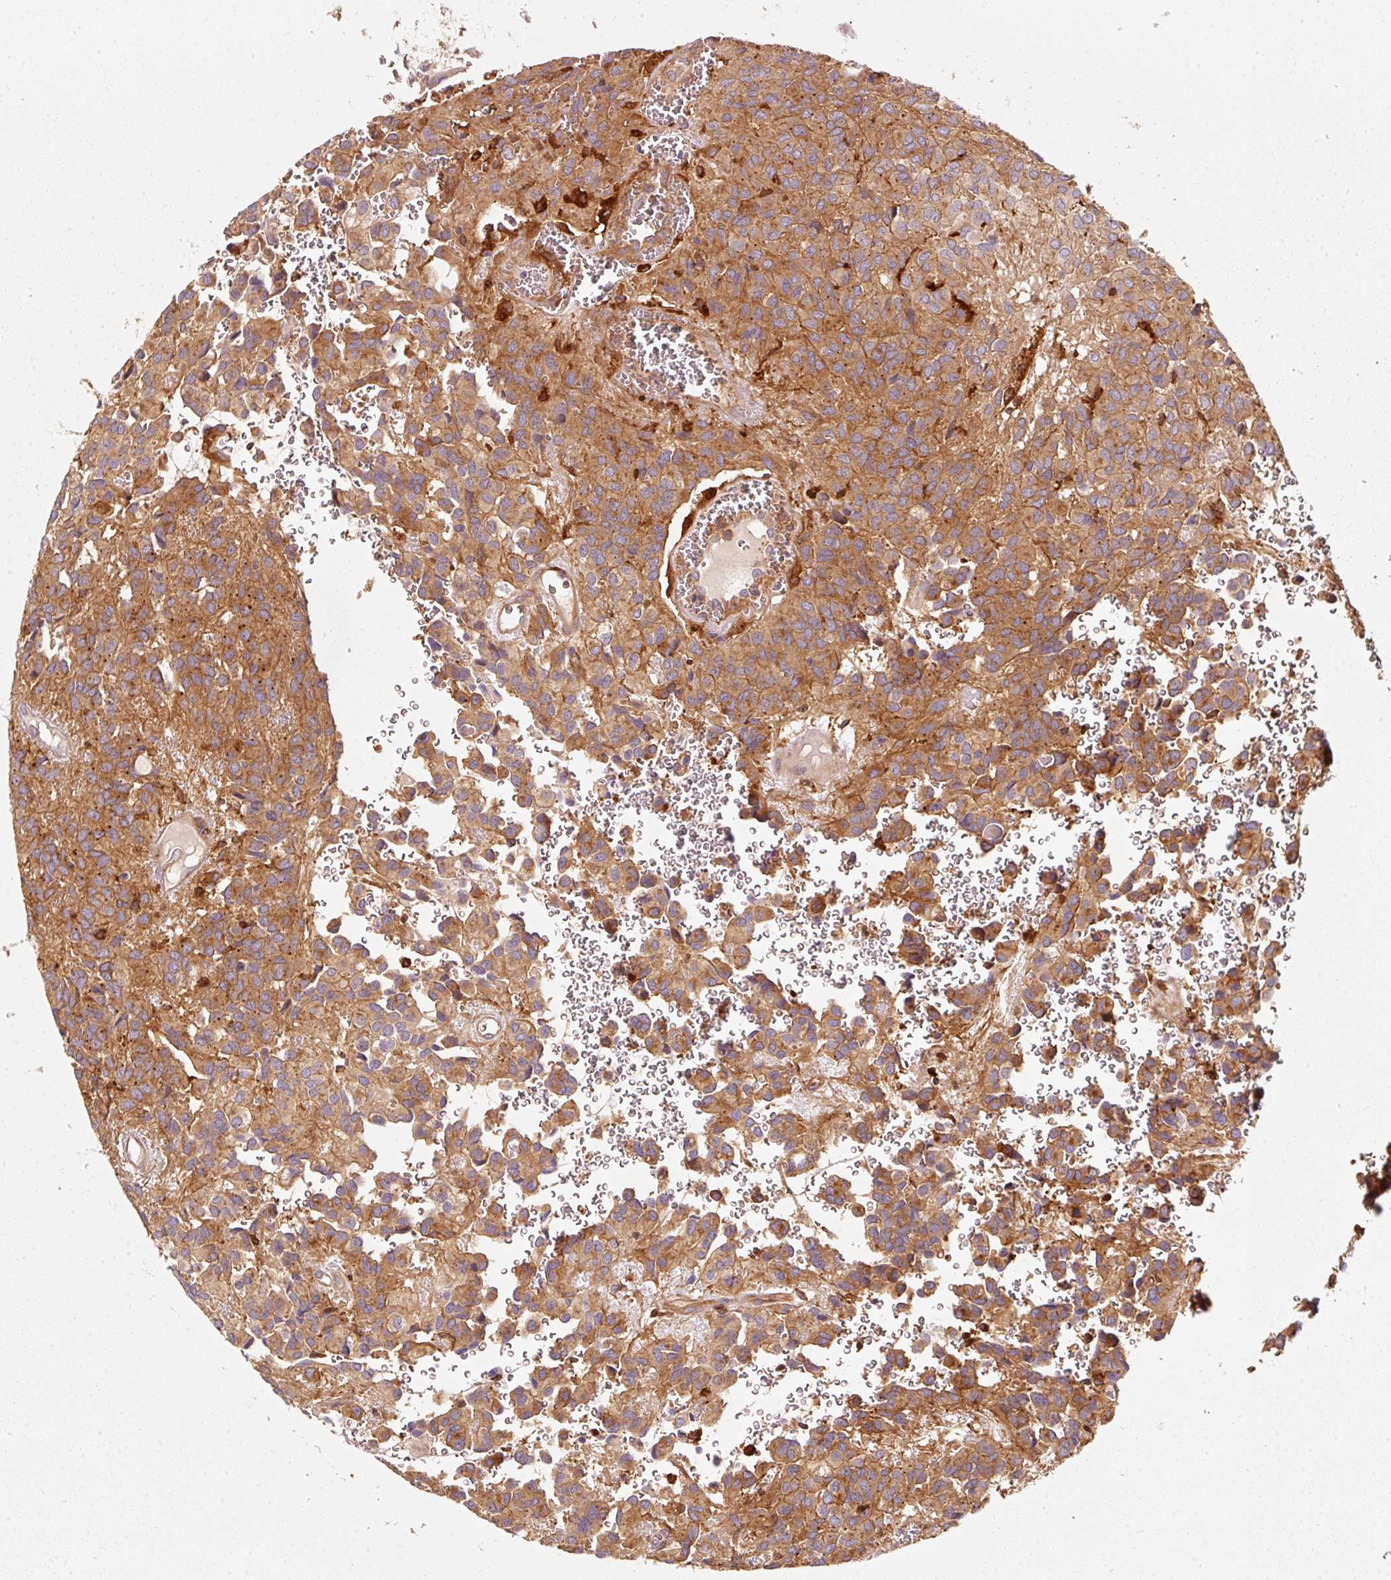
{"staining": {"intensity": "moderate", "quantity": ">75%", "location": "cytoplasmic/membranous"}, "tissue": "glioma", "cell_type": "Tumor cells", "image_type": "cancer", "snomed": [{"axis": "morphology", "description": "Glioma, malignant, Low grade"}, {"axis": "topography", "description": "Brain"}], "caption": "Moderate cytoplasmic/membranous expression for a protein is appreciated in about >75% of tumor cells of malignant glioma (low-grade) using immunohistochemistry (IHC).", "gene": "IQGAP2", "patient": {"sex": "male", "age": 56}}